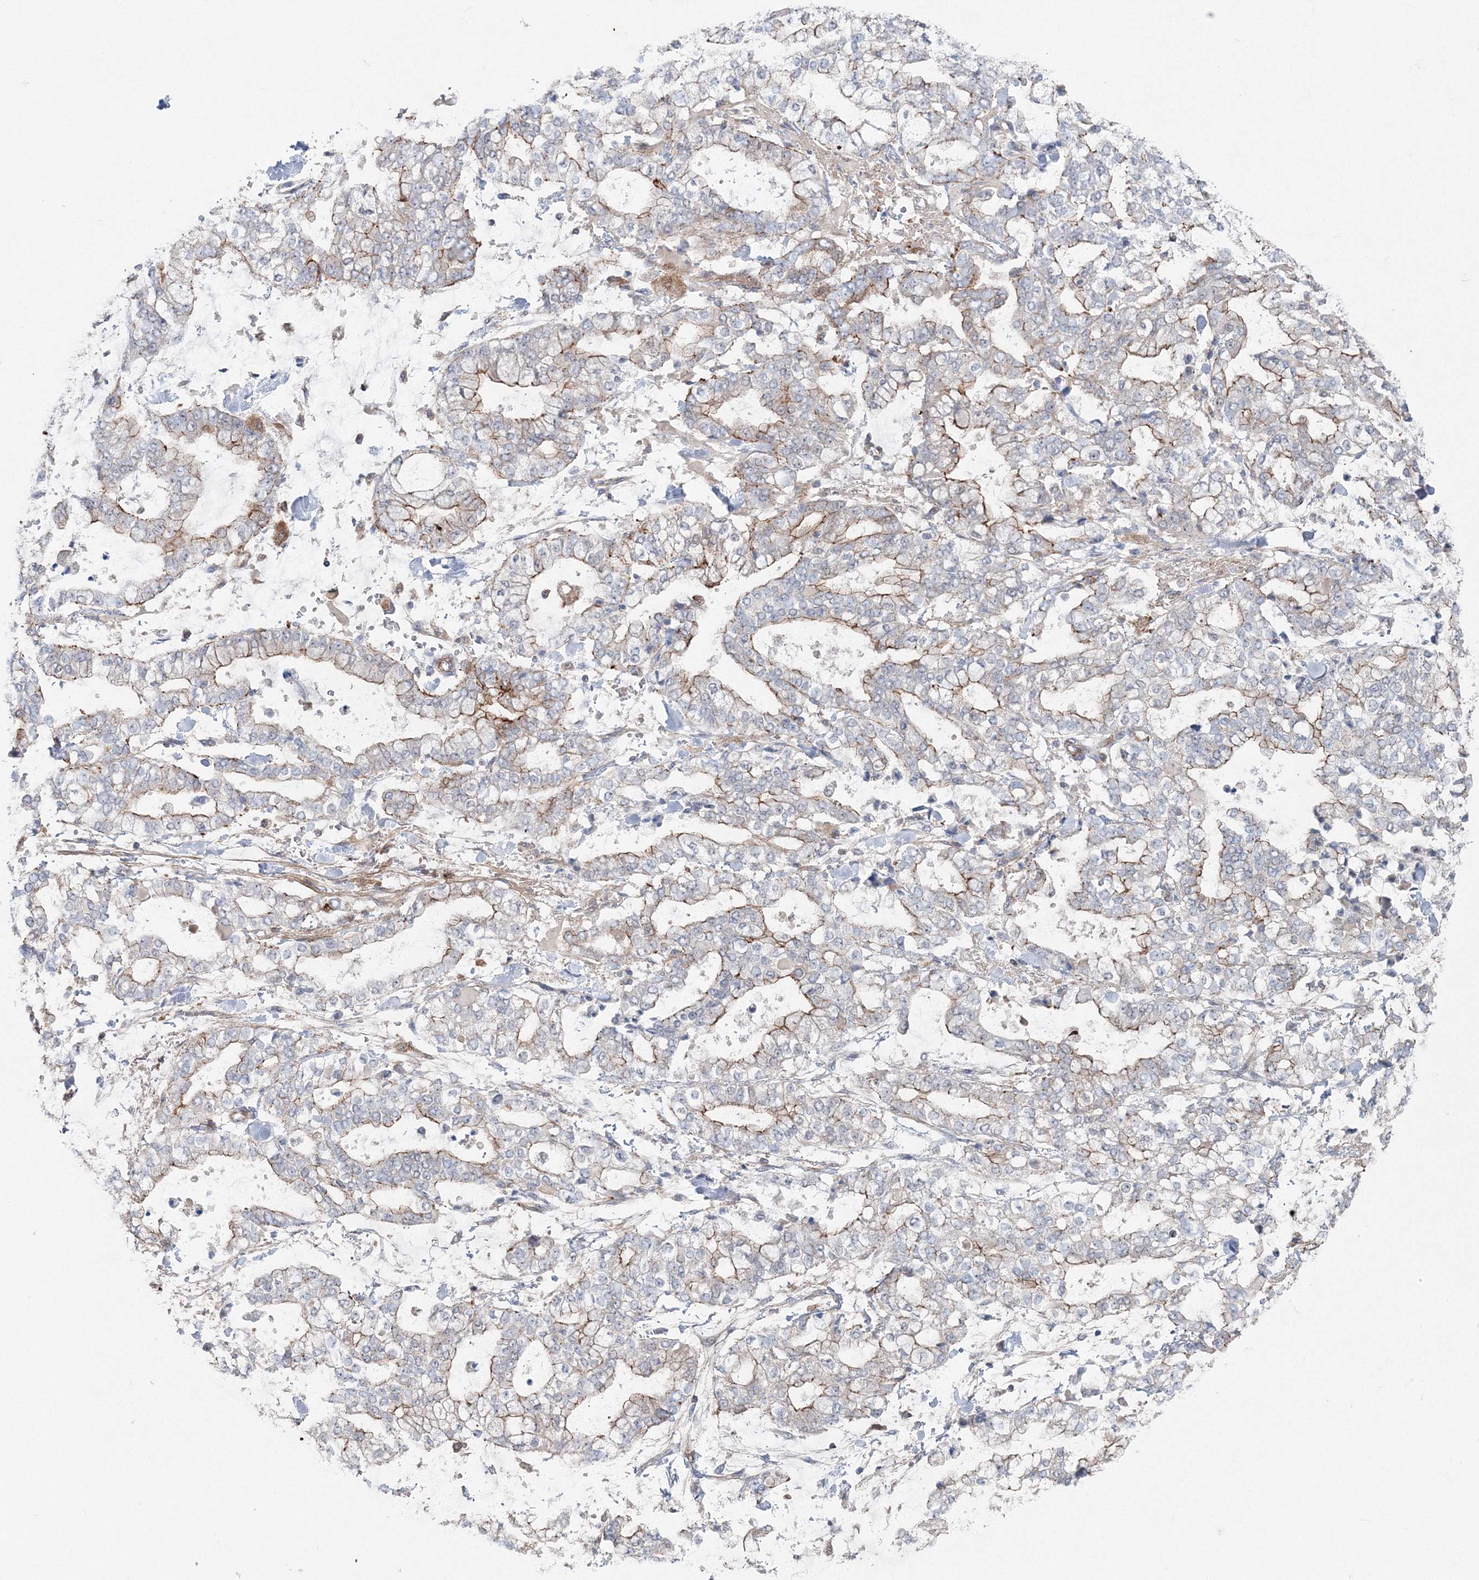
{"staining": {"intensity": "moderate", "quantity": "25%-75%", "location": "cytoplasmic/membranous"}, "tissue": "stomach cancer", "cell_type": "Tumor cells", "image_type": "cancer", "snomed": [{"axis": "morphology", "description": "Normal tissue, NOS"}, {"axis": "morphology", "description": "Adenocarcinoma, NOS"}, {"axis": "topography", "description": "Stomach, upper"}, {"axis": "topography", "description": "Stomach"}], "caption": "The photomicrograph shows staining of stomach adenocarcinoma, revealing moderate cytoplasmic/membranous protein expression (brown color) within tumor cells.", "gene": "GGA2", "patient": {"sex": "male", "age": 76}}